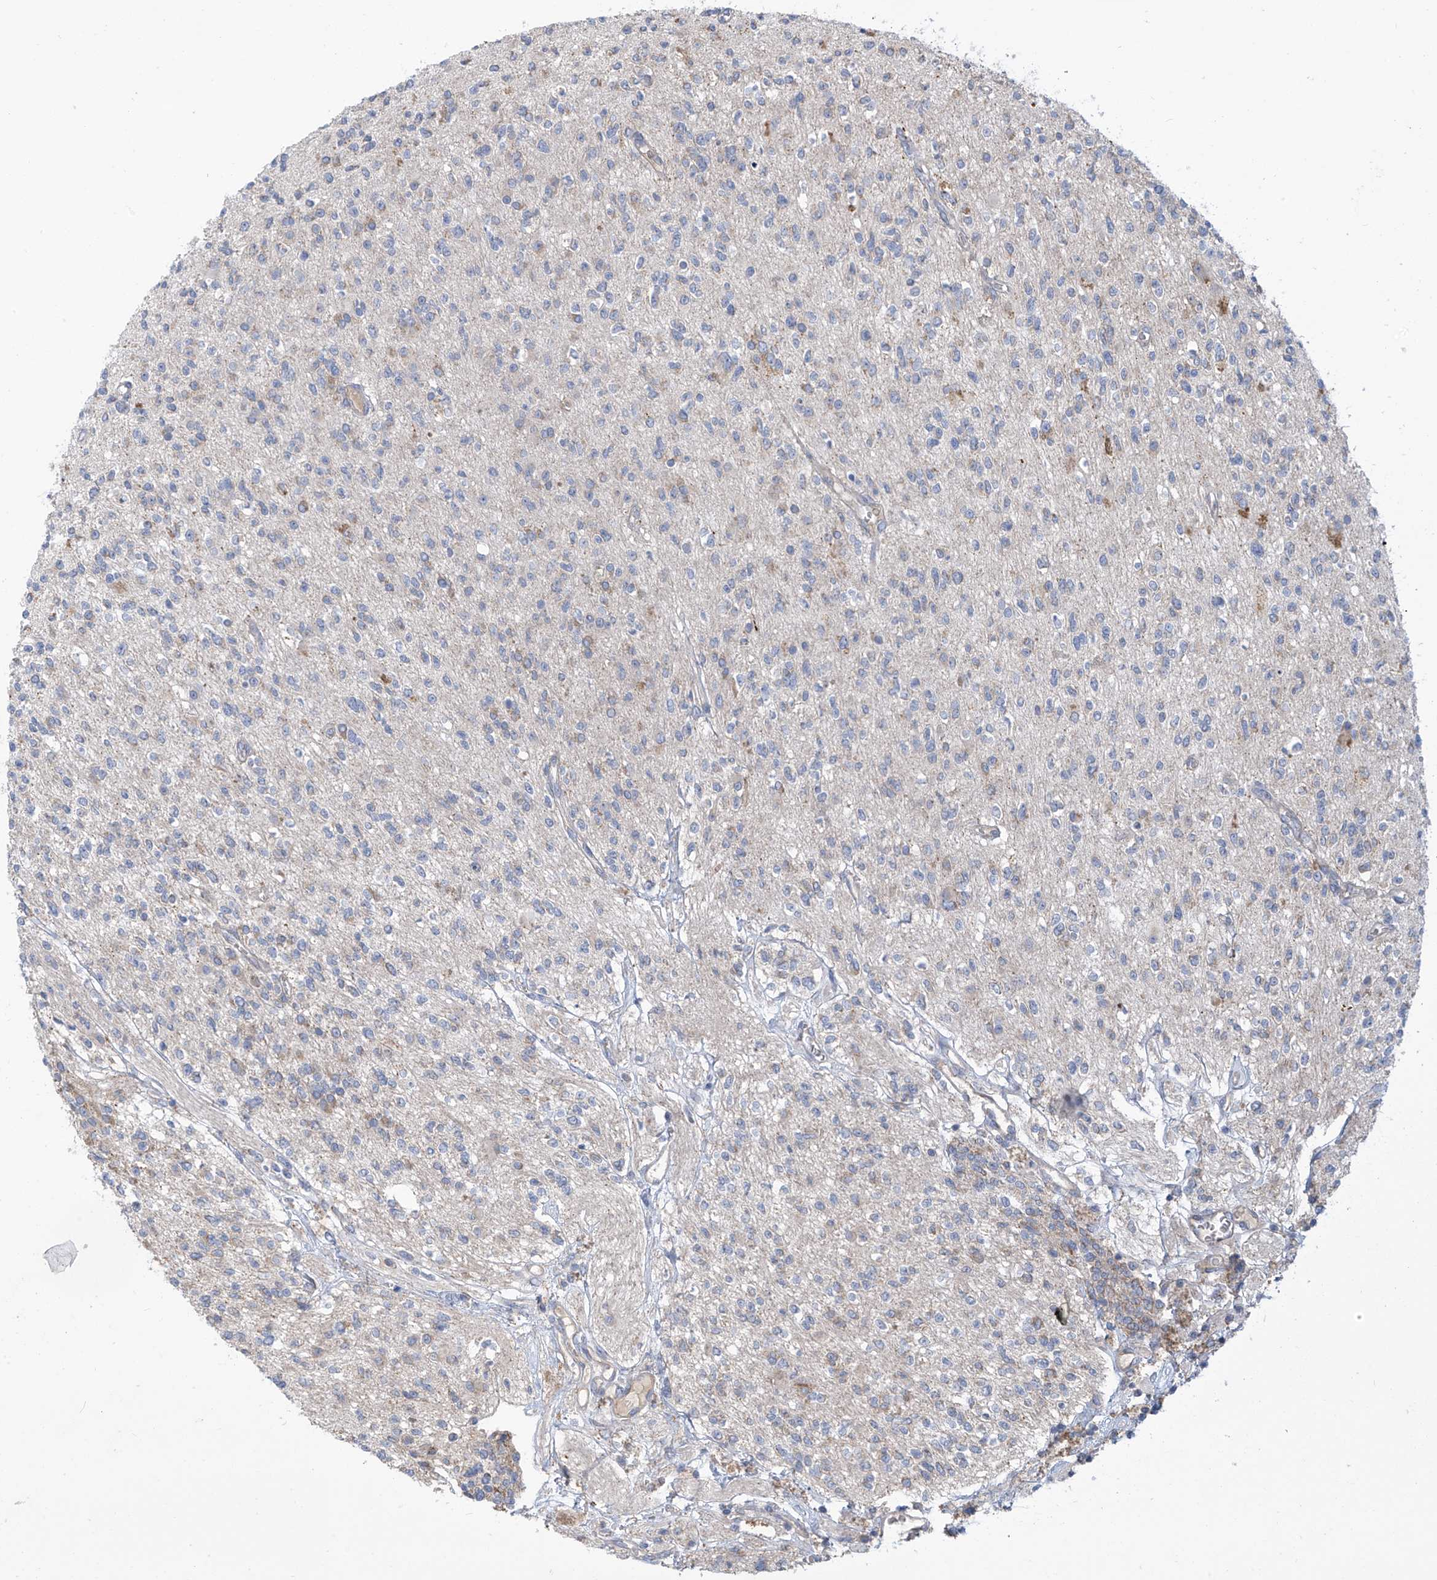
{"staining": {"intensity": "negative", "quantity": "none", "location": "none"}, "tissue": "glioma", "cell_type": "Tumor cells", "image_type": "cancer", "snomed": [{"axis": "morphology", "description": "Glioma, malignant, High grade"}, {"axis": "topography", "description": "Brain"}], "caption": "Immunohistochemical staining of malignant glioma (high-grade) demonstrates no significant expression in tumor cells.", "gene": "SCGB1D2", "patient": {"sex": "male", "age": 34}}